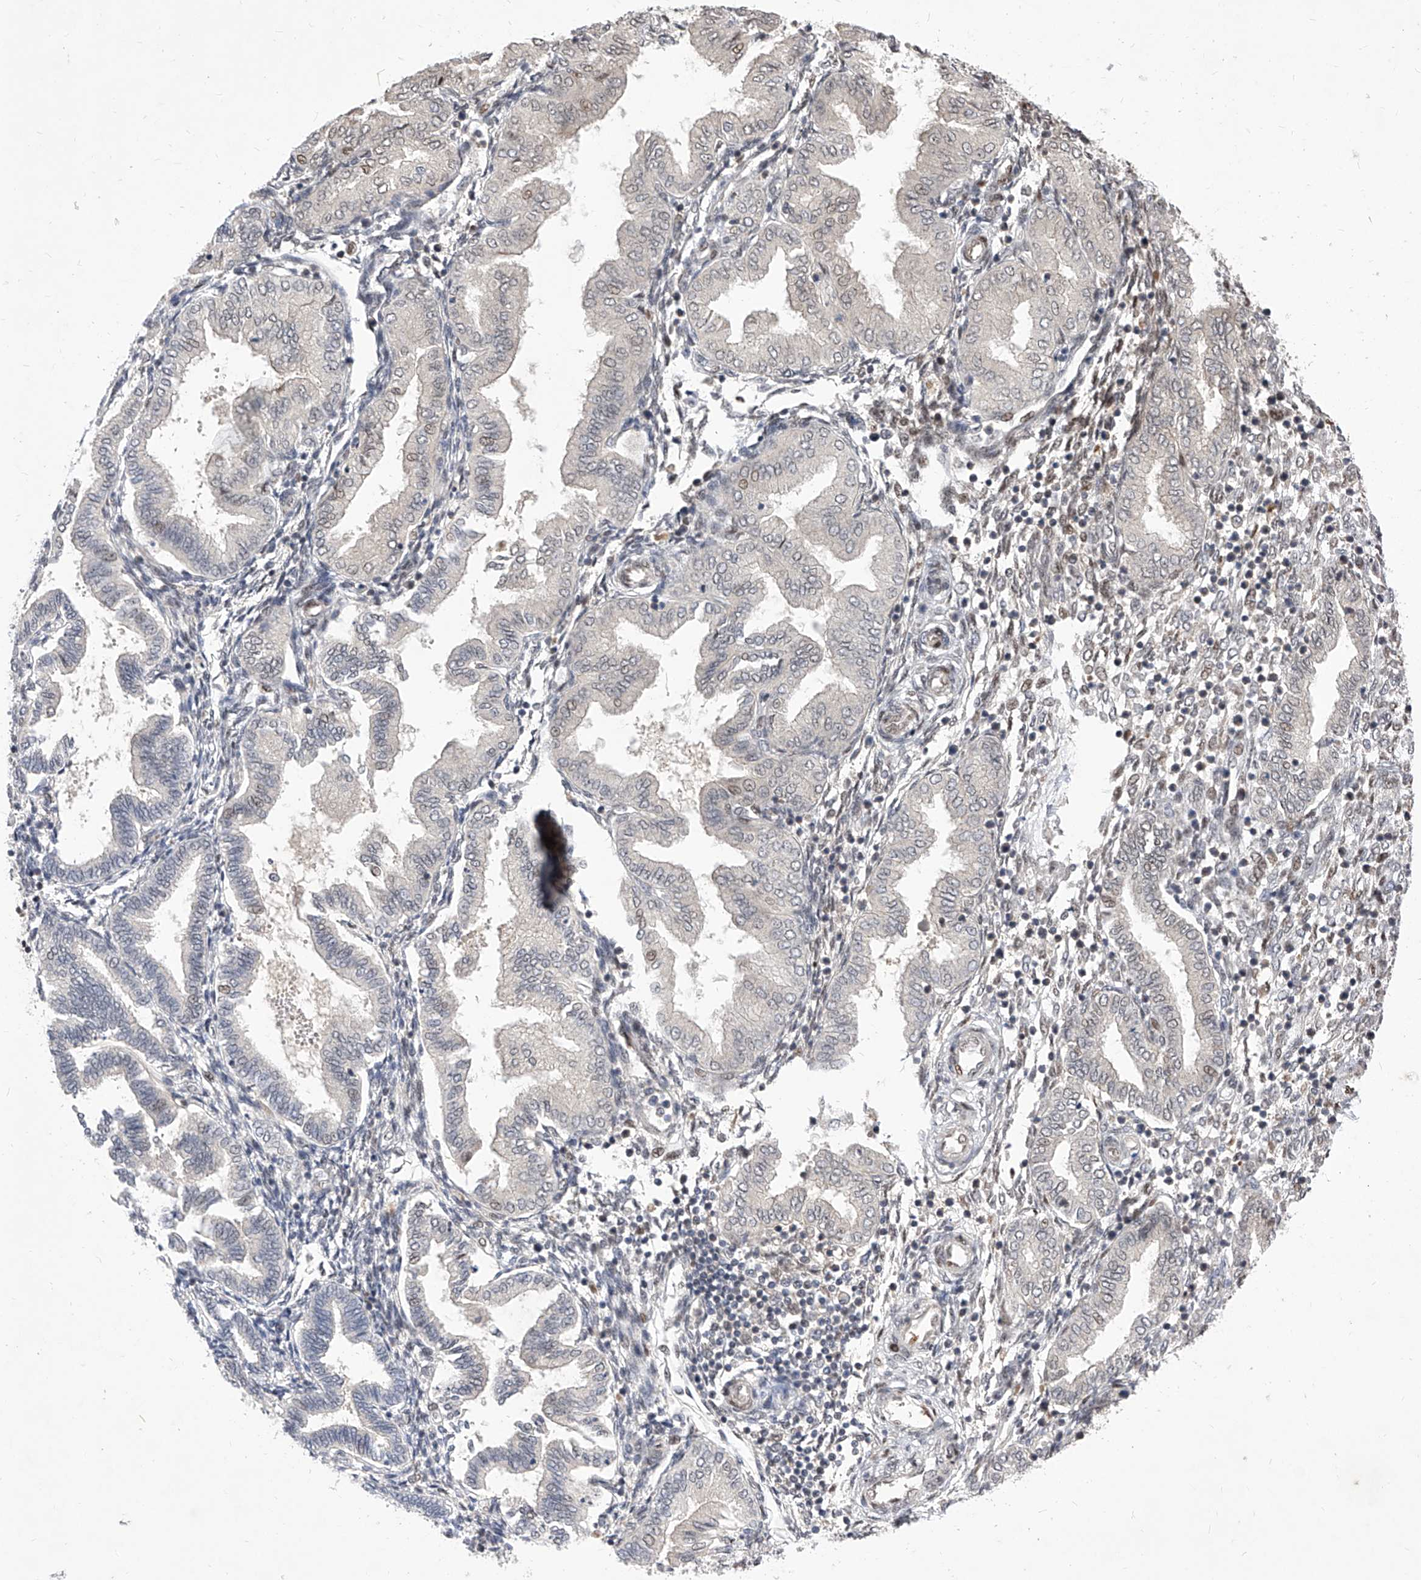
{"staining": {"intensity": "moderate", "quantity": "25%-75%", "location": "nuclear"}, "tissue": "endometrium", "cell_type": "Cells in endometrial stroma", "image_type": "normal", "snomed": [{"axis": "morphology", "description": "Normal tissue, NOS"}, {"axis": "topography", "description": "Endometrium"}], "caption": "Cells in endometrial stroma reveal moderate nuclear staining in approximately 25%-75% of cells in normal endometrium. (DAB (3,3'-diaminobenzidine) IHC with brightfield microscopy, high magnification).", "gene": "LGR4", "patient": {"sex": "female", "age": 53}}